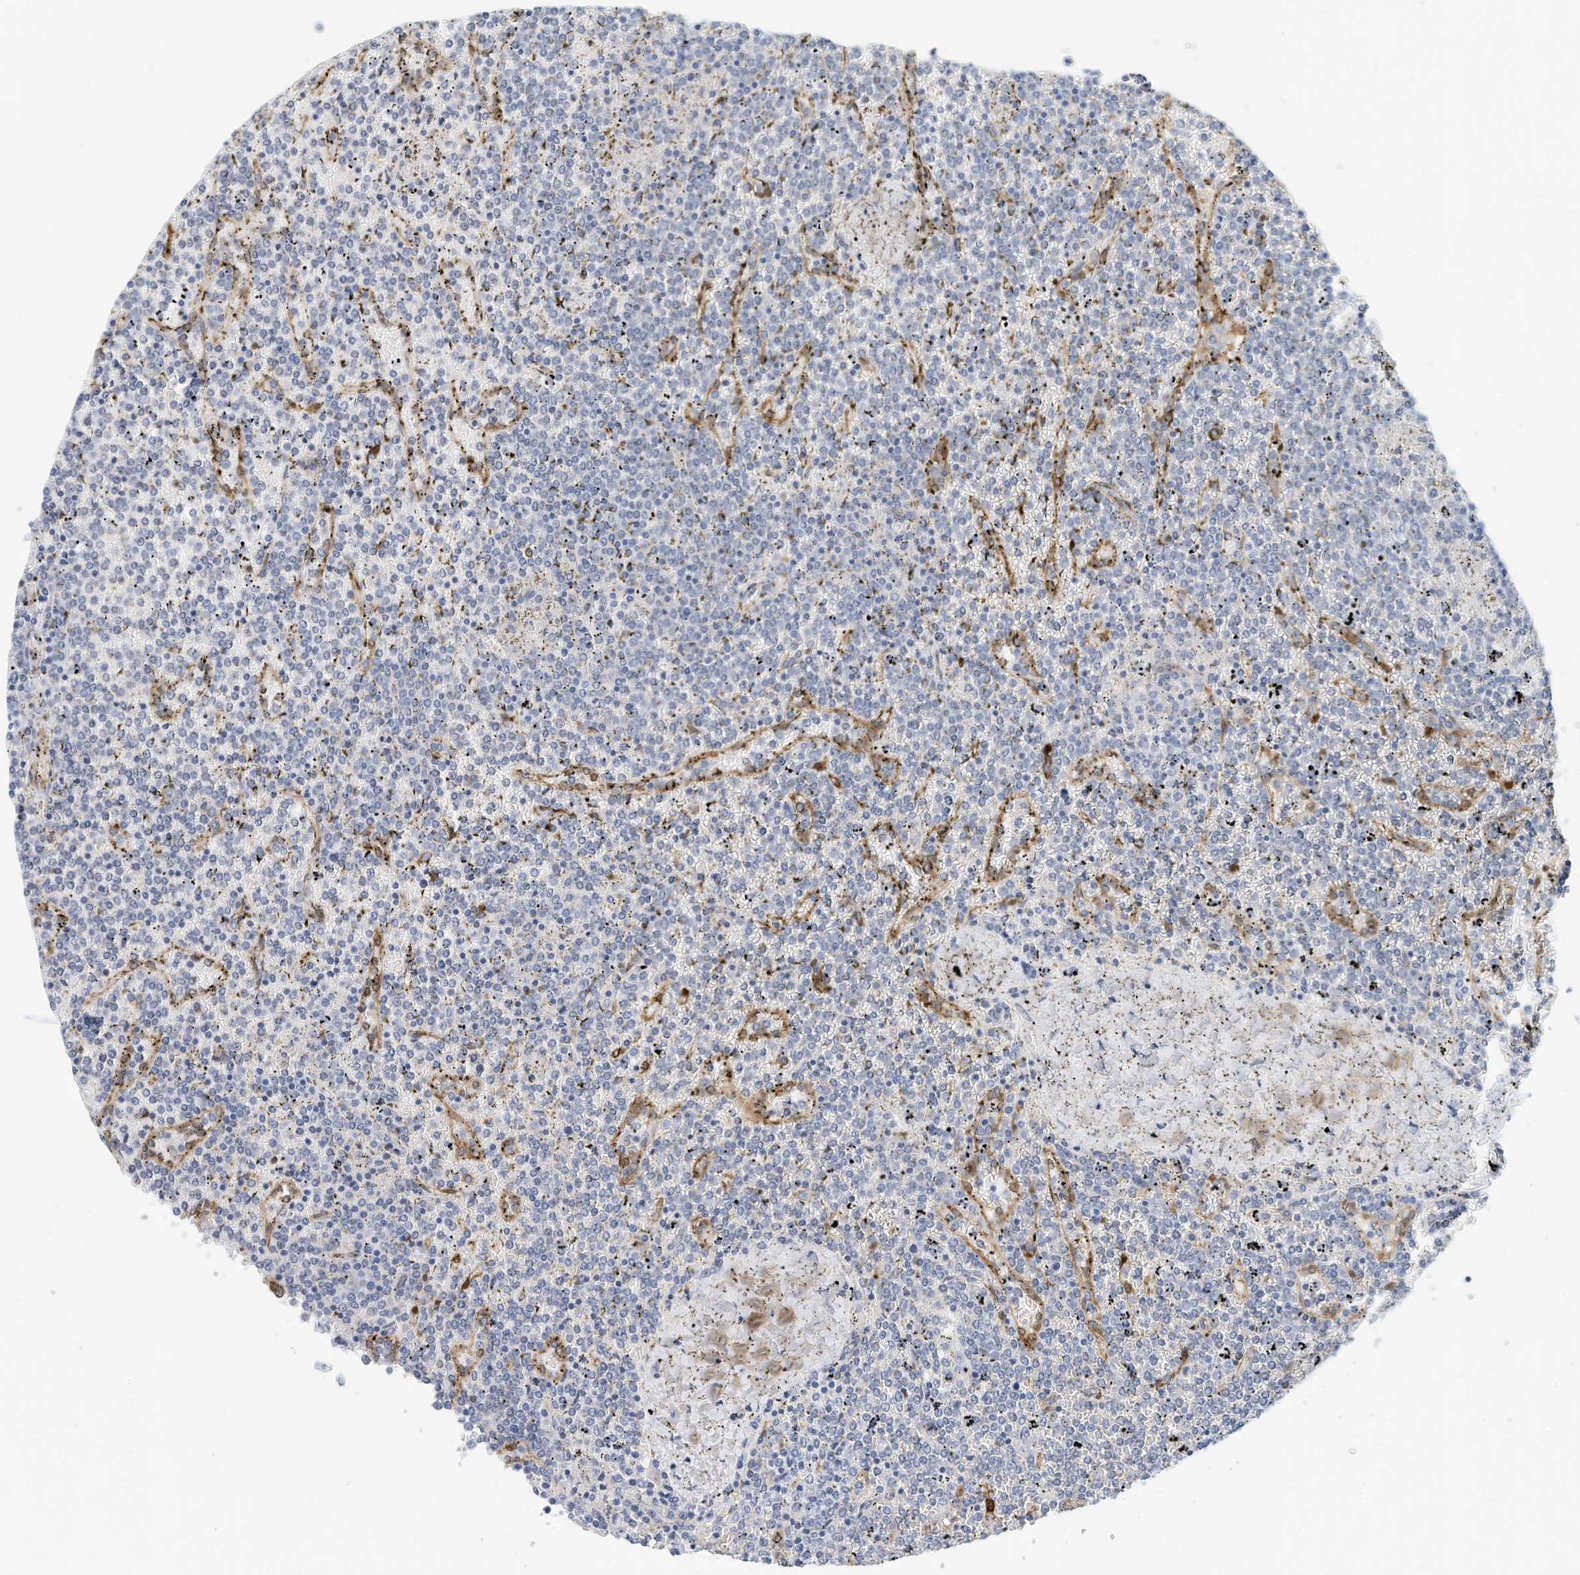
{"staining": {"intensity": "negative", "quantity": "none", "location": "none"}, "tissue": "lymphoma", "cell_type": "Tumor cells", "image_type": "cancer", "snomed": [{"axis": "morphology", "description": "Malignant lymphoma, non-Hodgkin's type, Low grade"}, {"axis": "topography", "description": "Spleen"}], "caption": "The histopathology image shows no significant staining in tumor cells of lymphoma. Nuclei are stained in blue.", "gene": "ARHGAP28", "patient": {"sex": "female", "age": 19}}